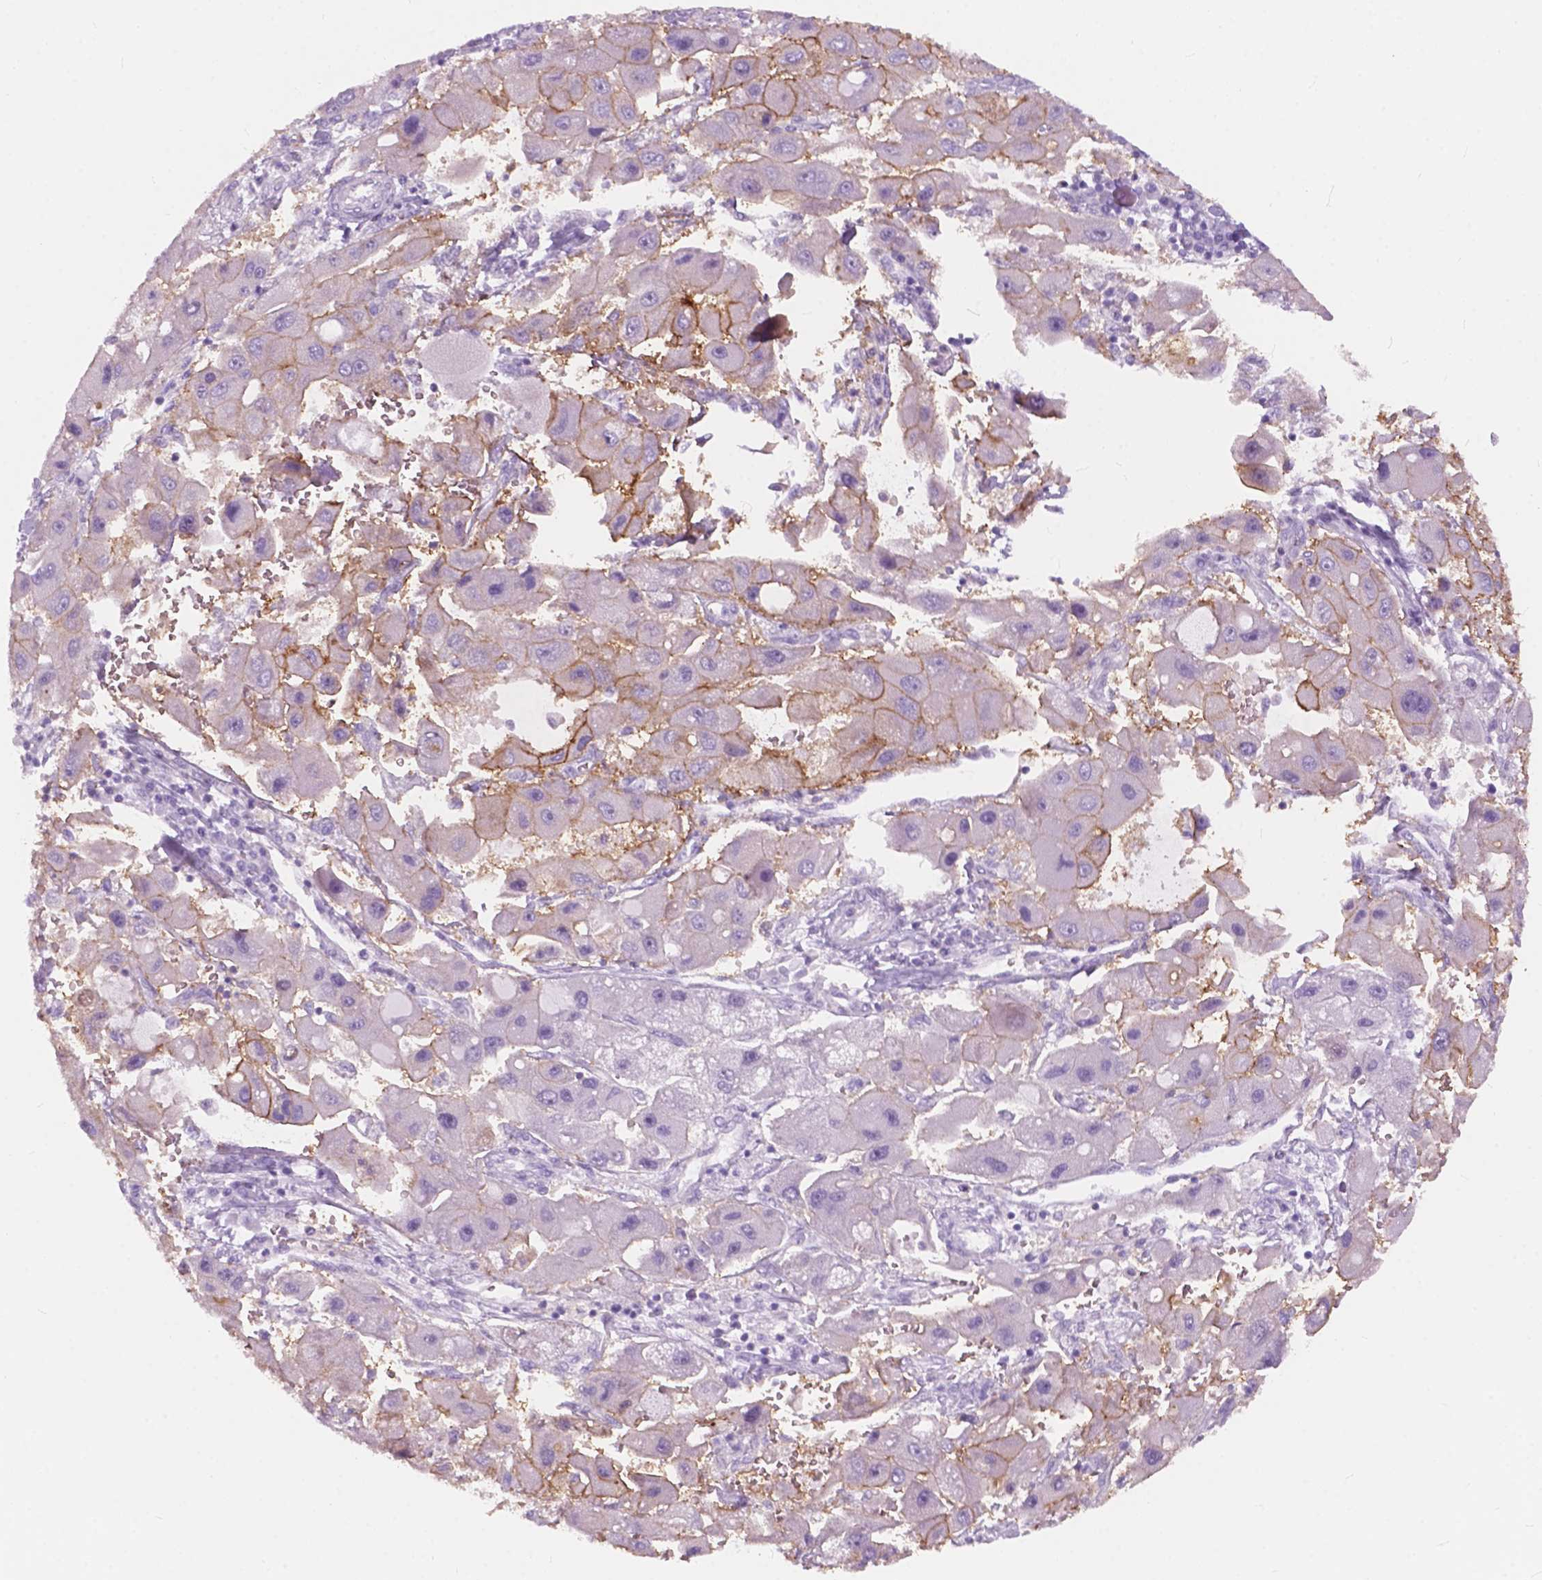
{"staining": {"intensity": "negative", "quantity": "none", "location": "none"}, "tissue": "liver cancer", "cell_type": "Tumor cells", "image_type": "cancer", "snomed": [{"axis": "morphology", "description": "Carcinoma, Hepatocellular, NOS"}, {"axis": "topography", "description": "Liver"}], "caption": "Immunohistochemical staining of human liver cancer exhibits no significant expression in tumor cells. (DAB (3,3'-diaminobenzidine) IHC, high magnification).", "gene": "FXYD2", "patient": {"sex": "male", "age": 24}}